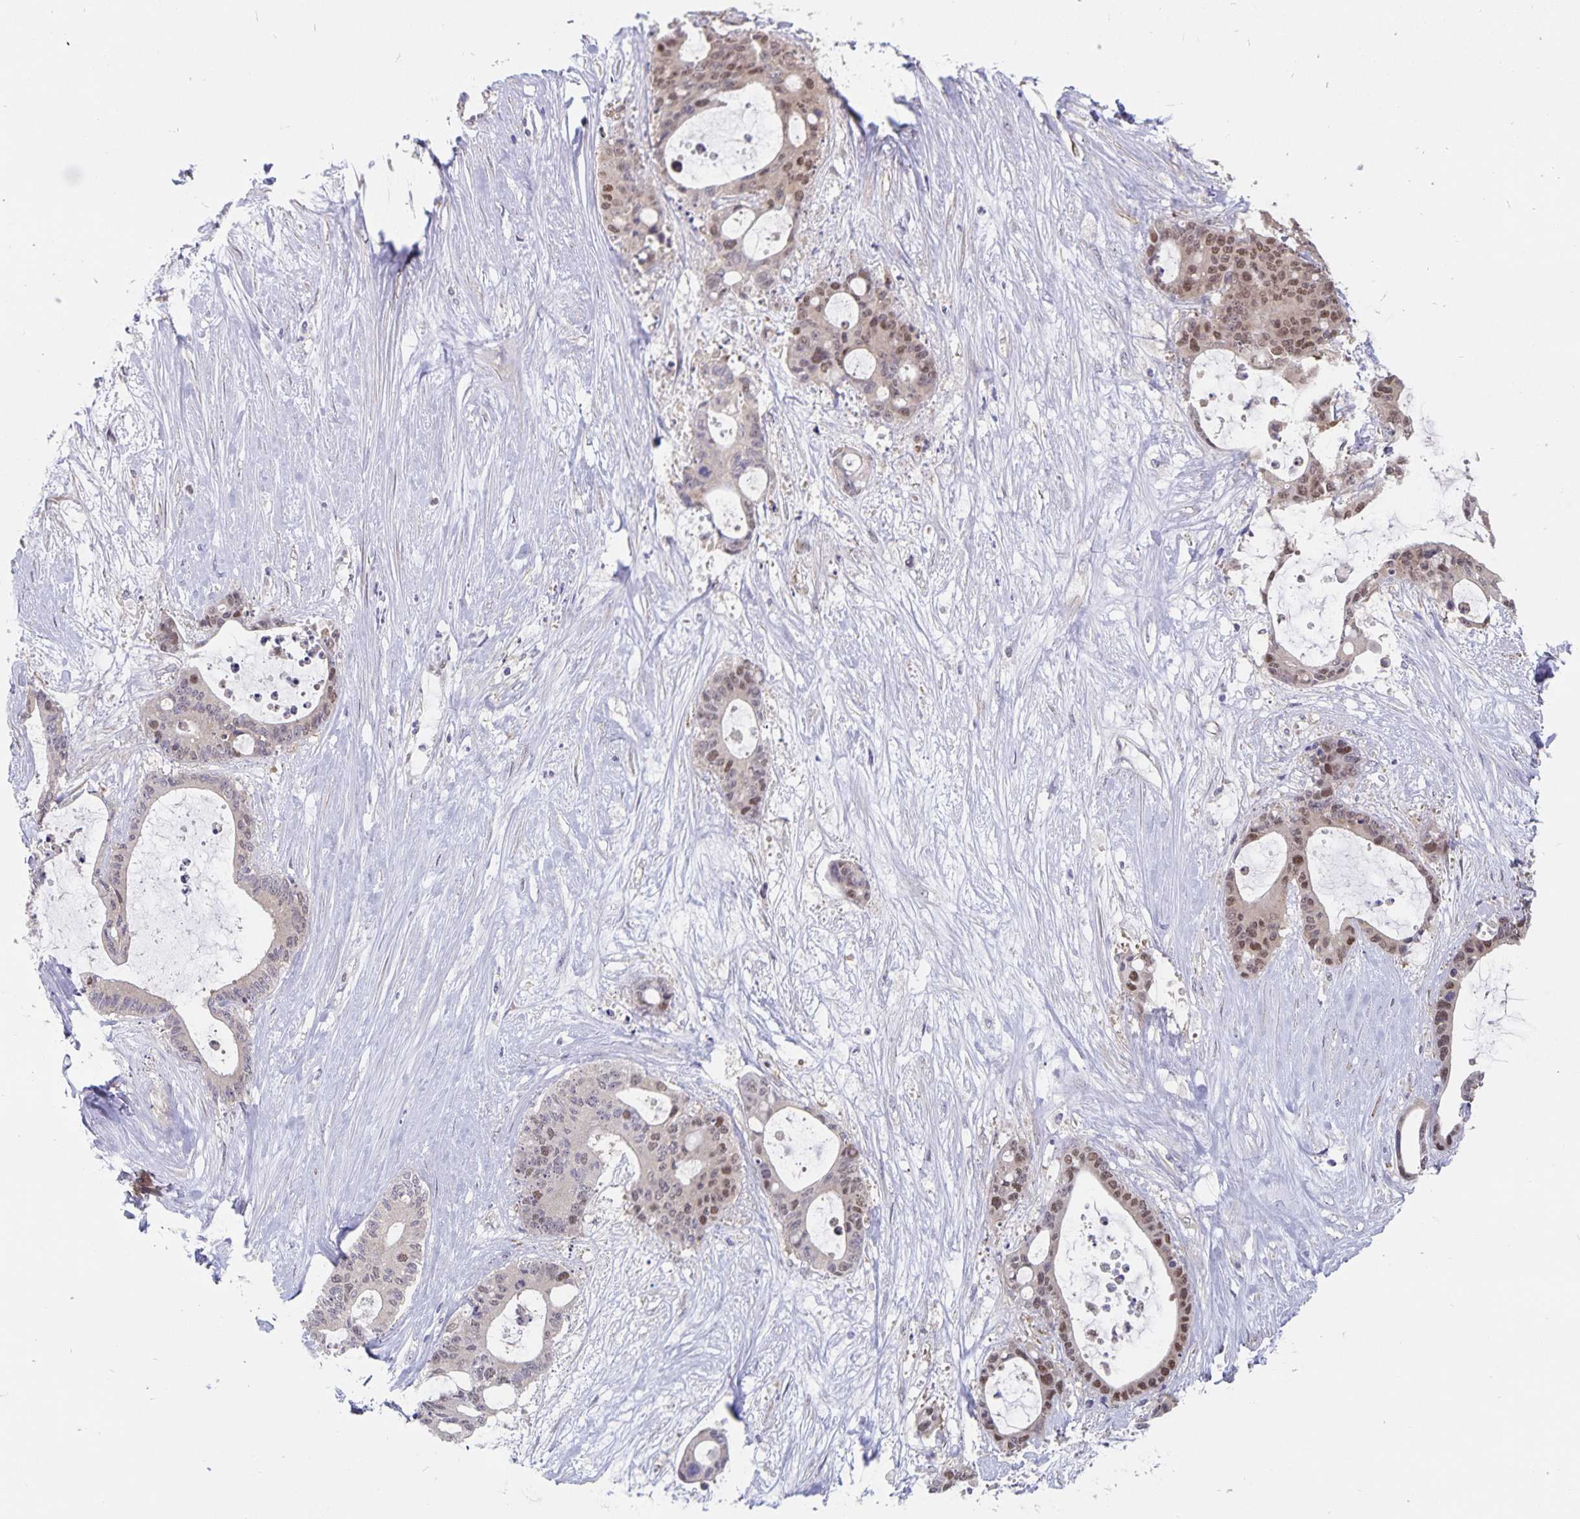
{"staining": {"intensity": "moderate", "quantity": "25%-75%", "location": "nuclear"}, "tissue": "liver cancer", "cell_type": "Tumor cells", "image_type": "cancer", "snomed": [{"axis": "morphology", "description": "Normal tissue, NOS"}, {"axis": "morphology", "description": "Cholangiocarcinoma"}, {"axis": "topography", "description": "Liver"}, {"axis": "topography", "description": "Peripheral nerve tissue"}], "caption": "The histopathology image reveals immunohistochemical staining of cholangiocarcinoma (liver). There is moderate nuclear staining is appreciated in approximately 25%-75% of tumor cells.", "gene": "BAG6", "patient": {"sex": "female", "age": 73}}